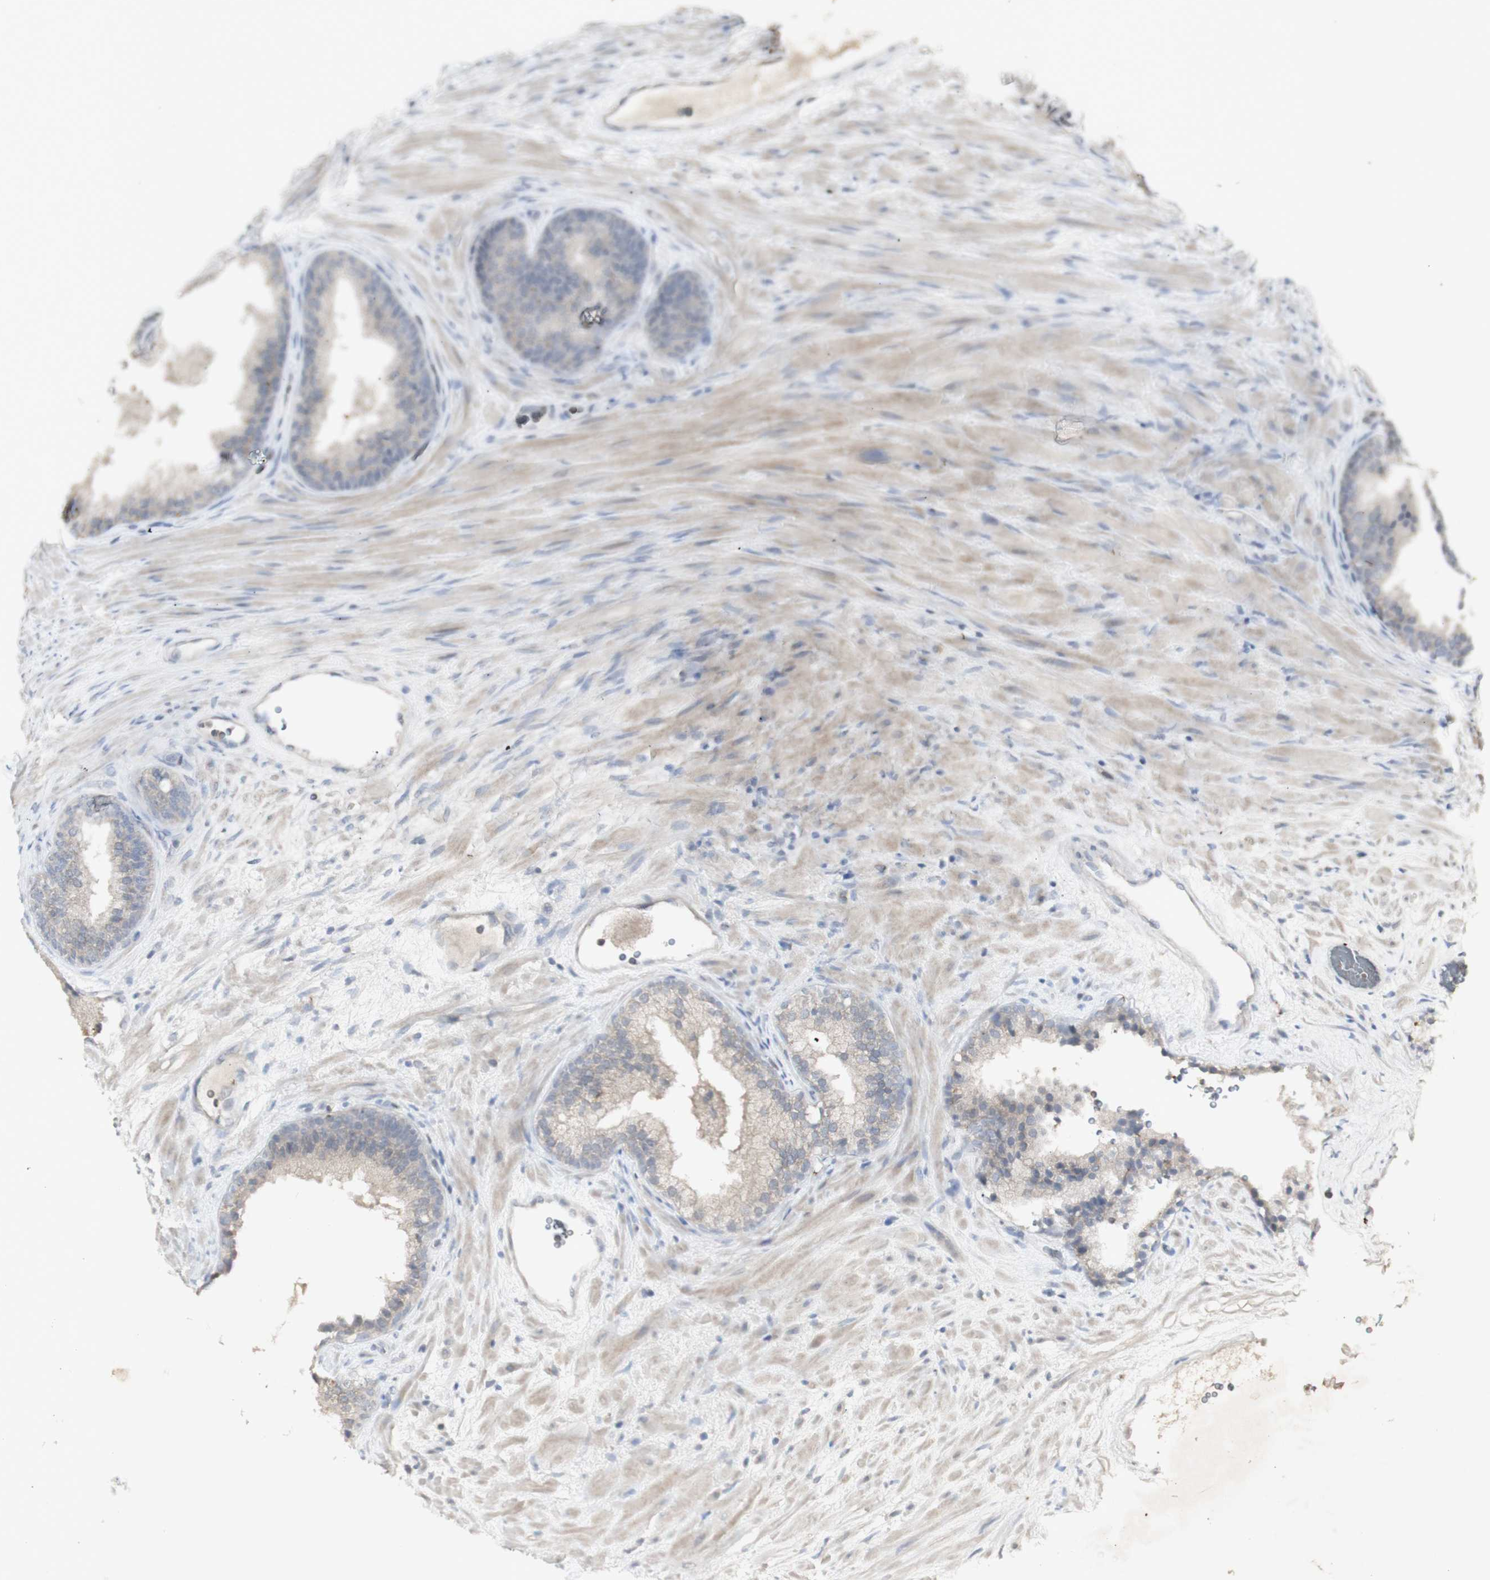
{"staining": {"intensity": "weak", "quantity": ">75%", "location": "cytoplasmic/membranous"}, "tissue": "prostate", "cell_type": "Glandular cells", "image_type": "normal", "snomed": [{"axis": "morphology", "description": "Normal tissue, NOS"}, {"axis": "topography", "description": "Prostate"}], "caption": "Protein expression analysis of benign human prostate reveals weak cytoplasmic/membranous expression in about >75% of glandular cells. (IHC, brightfield microscopy, high magnification).", "gene": "INS", "patient": {"sex": "male", "age": 76}}